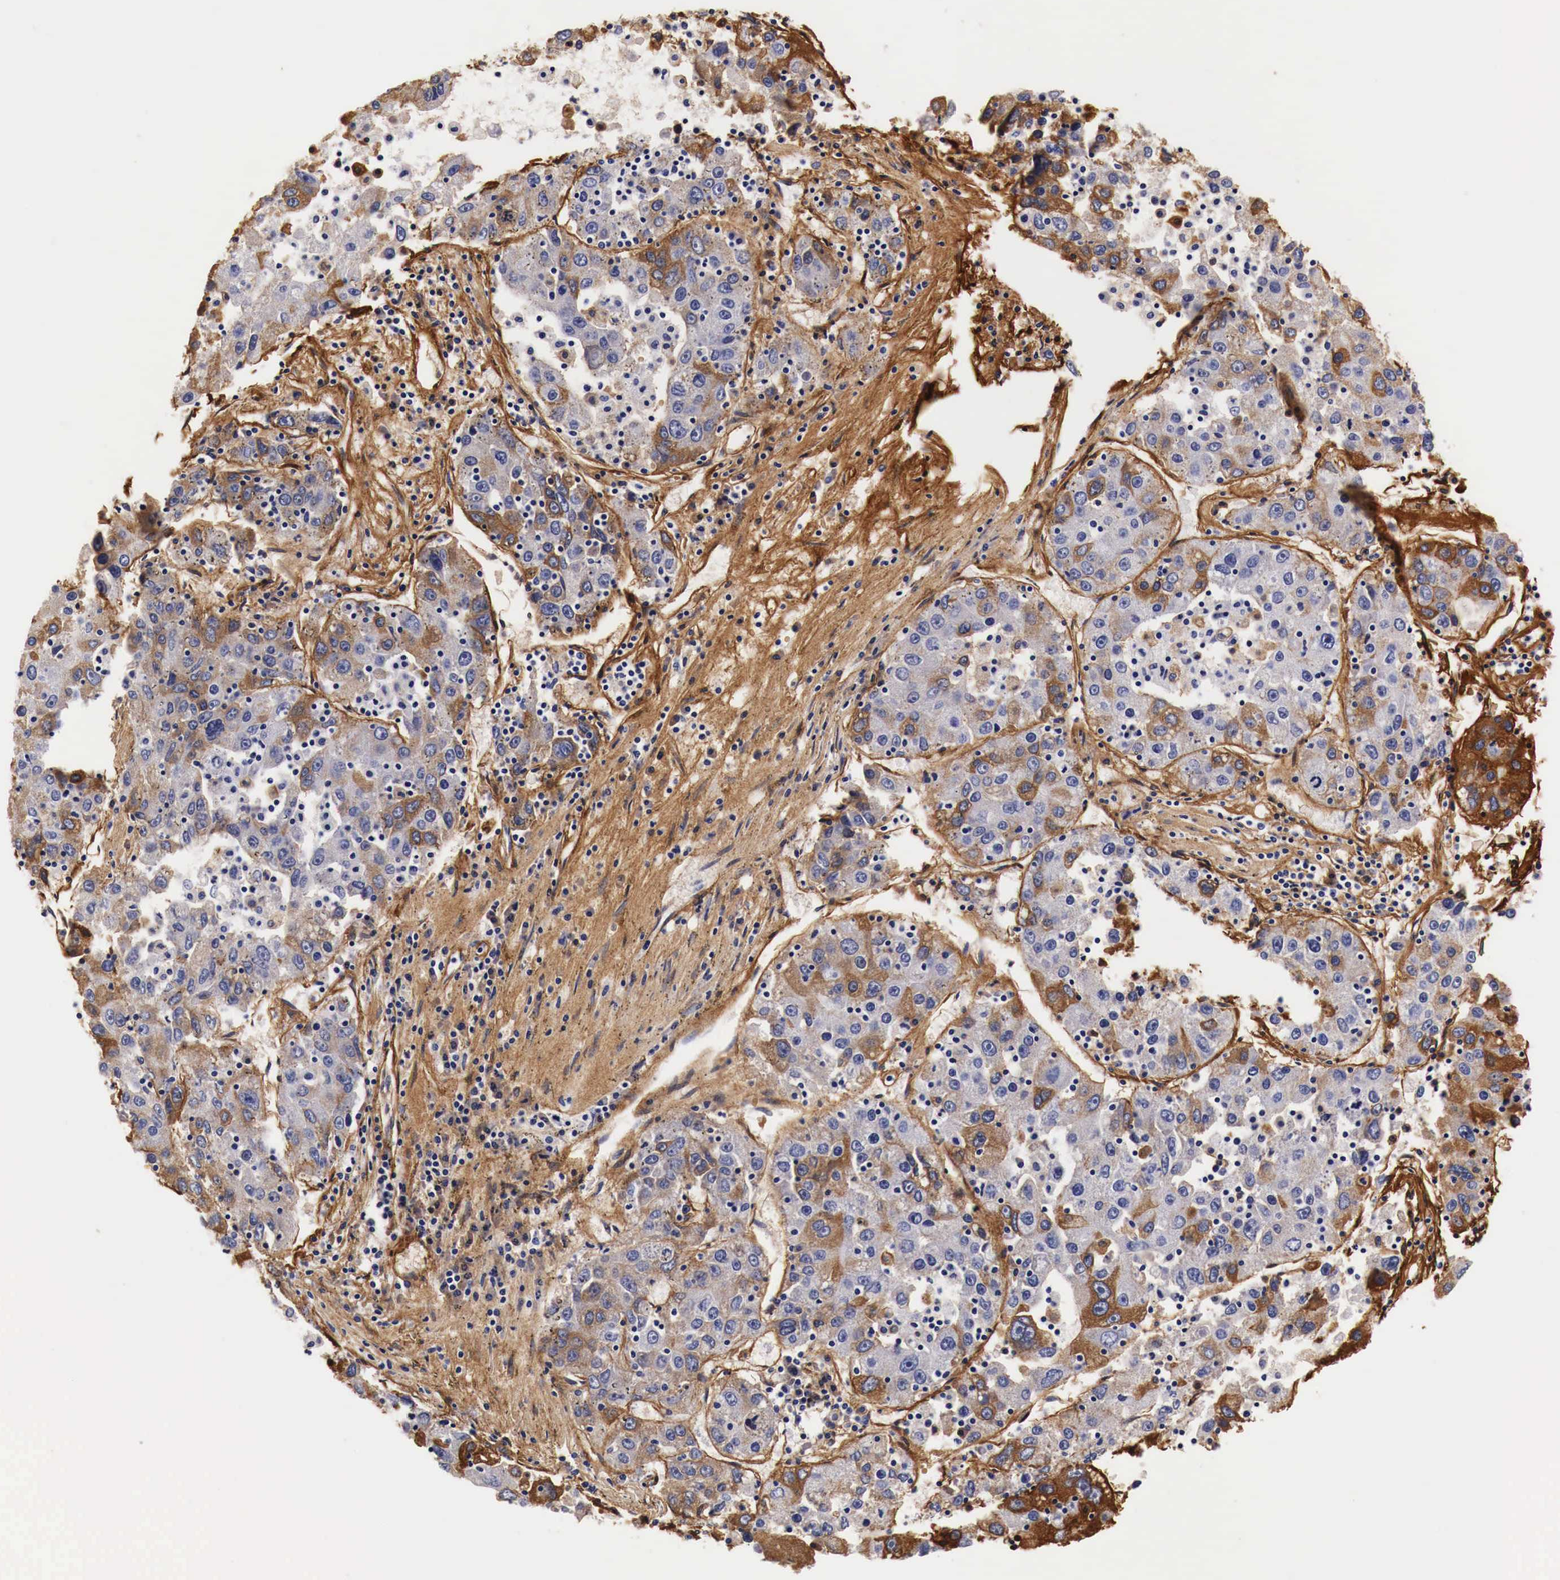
{"staining": {"intensity": "moderate", "quantity": "25%-75%", "location": "cytoplasmic/membranous"}, "tissue": "liver cancer", "cell_type": "Tumor cells", "image_type": "cancer", "snomed": [{"axis": "morphology", "description": "Carcinoma, Hepatocellular, NOS"}, {"axis": "topography", "description": "Liver"}], "caption": "IHC staining of liver cancer, which shows medium levels of moderate cytoplasmic/membranous expression in about 25%-75% of tumor cells indicating moderate cytoplasmic/membranous protein positivity. The staining was performed using DAB (brown) for protein detection and nuclei were counterstained in hematoxylin (blue).", "gene": "LAMB2", "patient": {"sex": "male", "age": 49}}